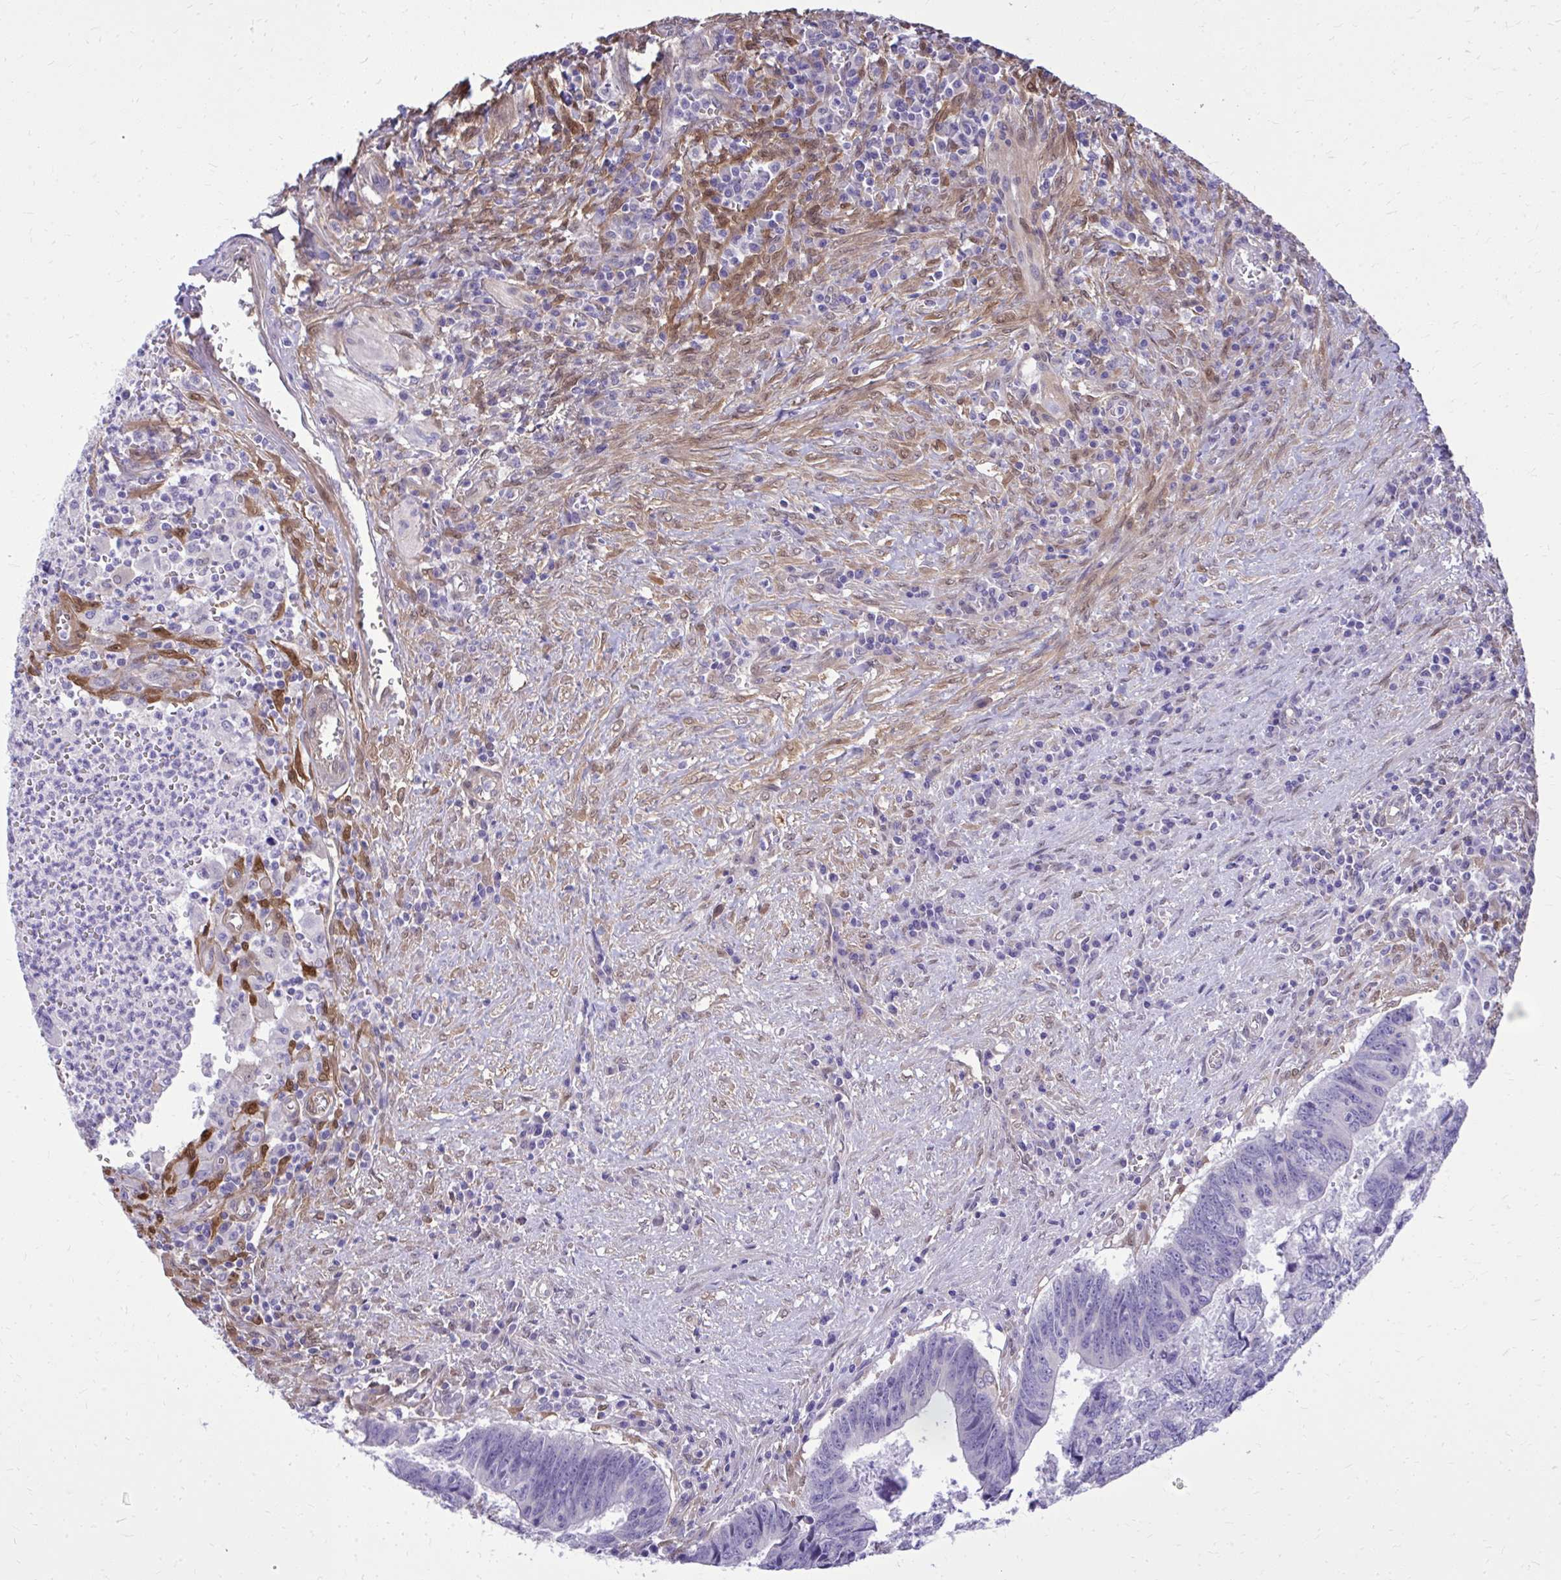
{"staining": {"intensity": "negative", "quantity": "none", "location": "none"}, "tissue": "colorectal cancer", "cell_type": "Tumor cells", "image_type": "cancer", "snomed": [{"axis": "morphology", "description": "Adenocarcinoma, NOS"}, {"axis": "topography", "description": "Colon"}], "caption": "IHC photomicrograph of colorectal cancer (adenocarcinoma) stained for a protein (brown), which reveals no positivity in tumor cells.", "gene": "NNMT", "patient": {"sex": "male", "age": 86}}